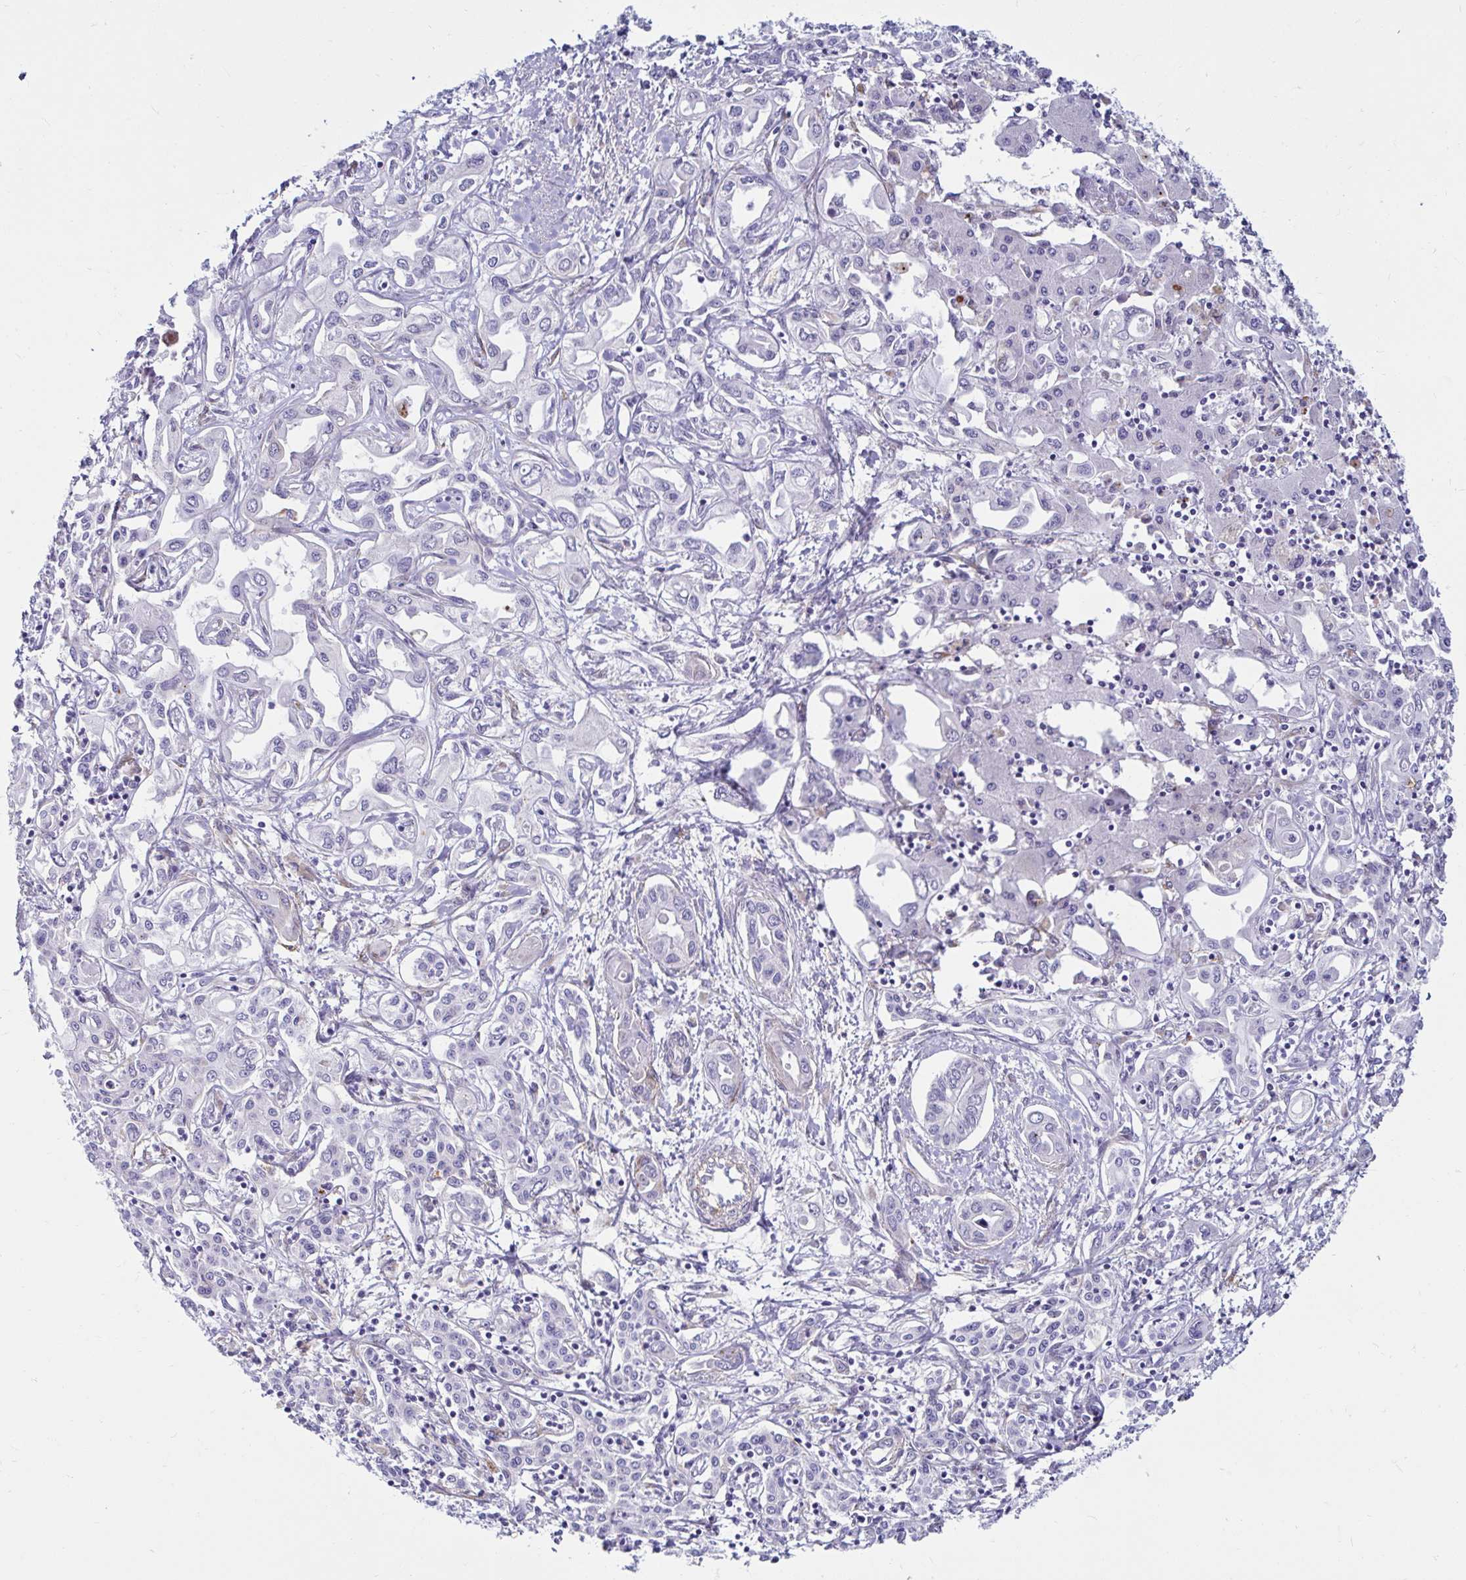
{"staining": {"intensity": "negative", "quantity": "none", "location": "none"}, "tissue": "liver cancer", "cell_type": "Tumor cells", "image_type": "cancer", "snomed": [{"axis": "morphology", "description": "Cholangiocarcinoma"}, {"axis": "topography", "description": "Liver"}], "caption": "Liver cancer stained for a protein using immunohistochemistry (IHC) exhibits no positivity tumor cells.", "gene": "ANKRD62", "patient": {"sex": "female", "age": 64}}